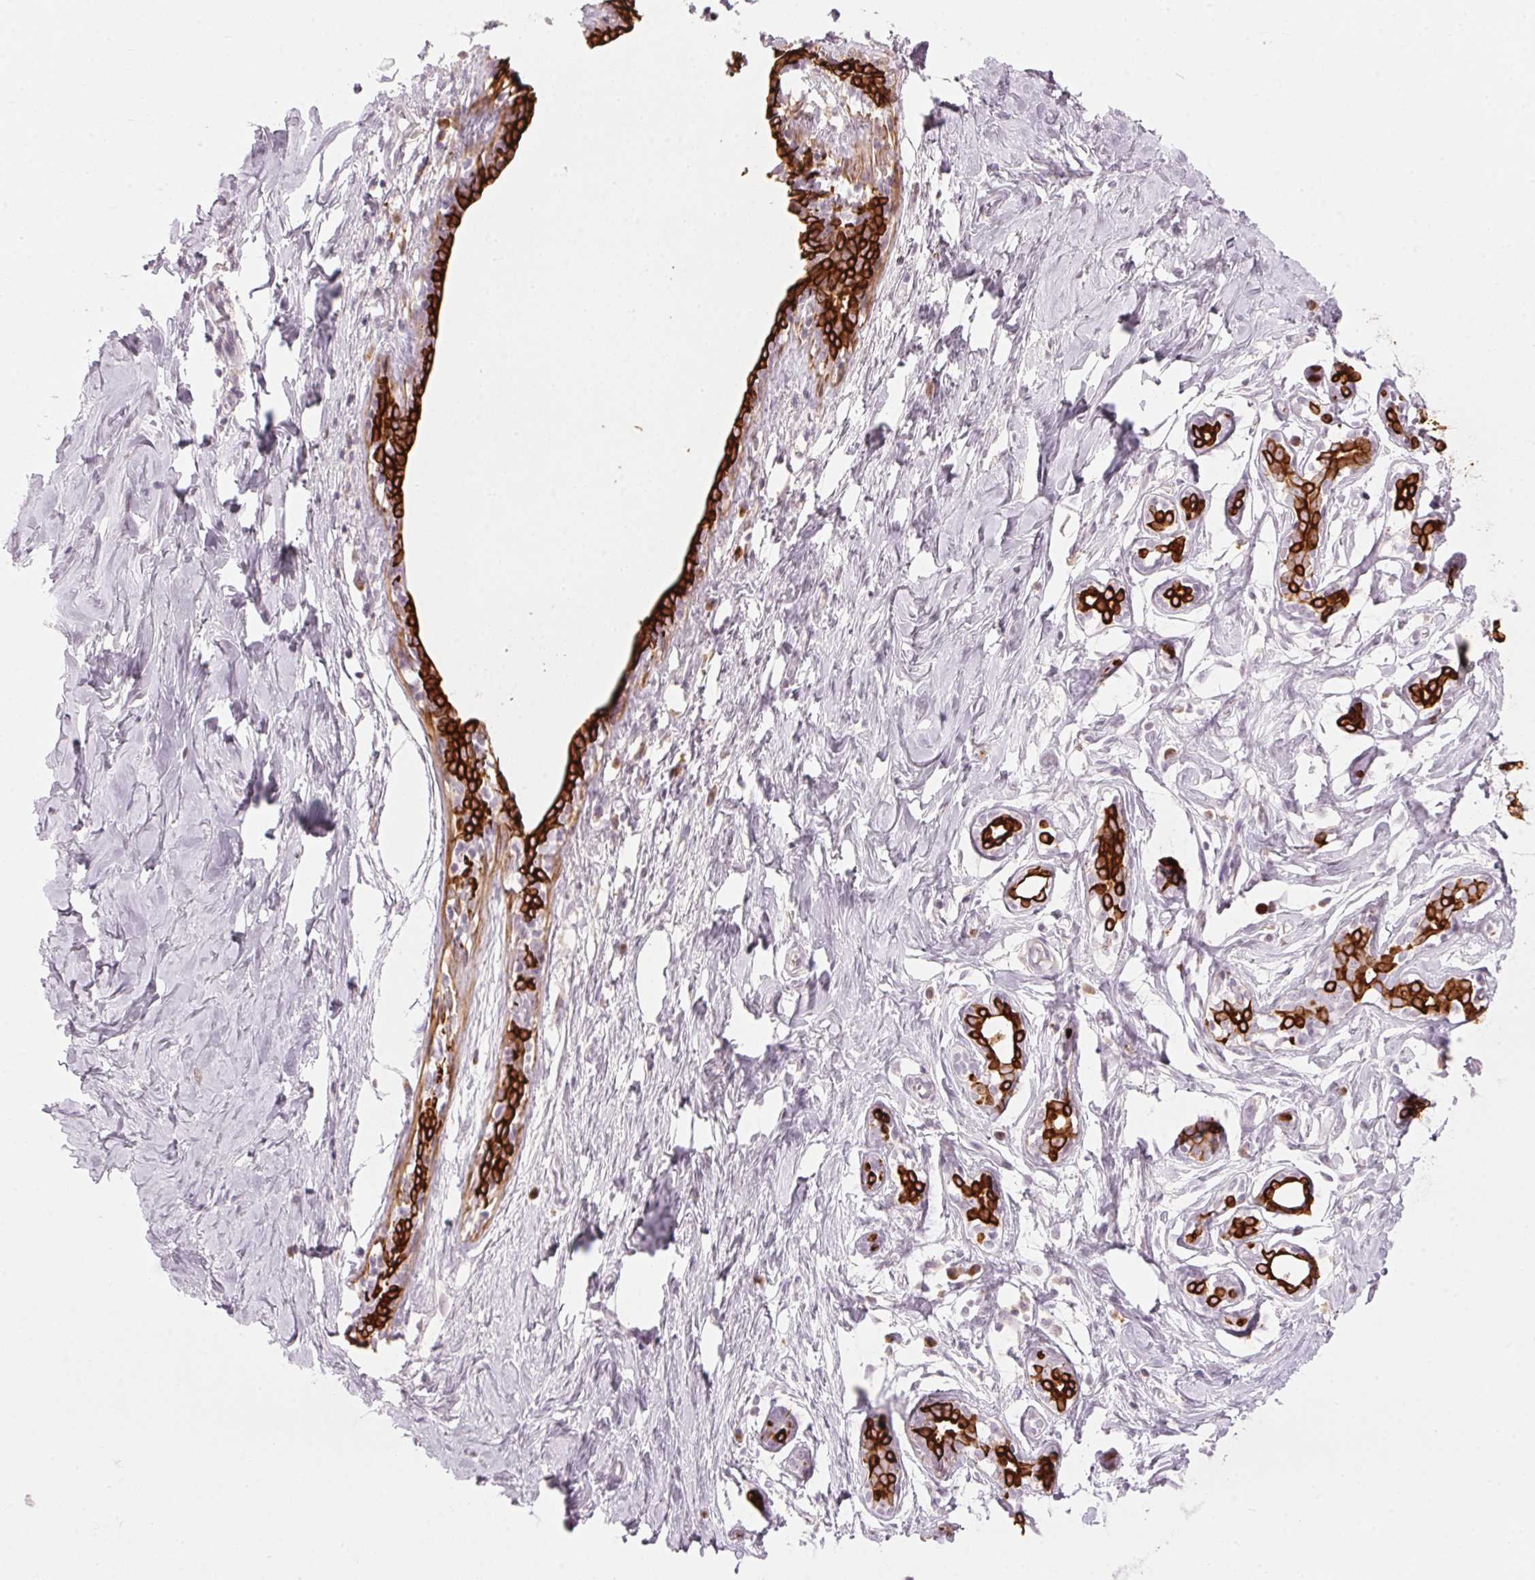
{"staining": {"intensity": "negative", "quantity": "none", "location": "none"}, "tissue": "breast", "cell_type": "Adipocytes", "image_type": "normal", "snomed": [{"axis": "morphology", "description": "Normal tissue, NOS"}, {"axis": "topography", "description": "Breast"}], "caption": "Immunohistochemical staining of normal breast shows no significant expression in adipocytes.", "gene": "SCTR", "patient": {"sex": "female", "age": 27}}